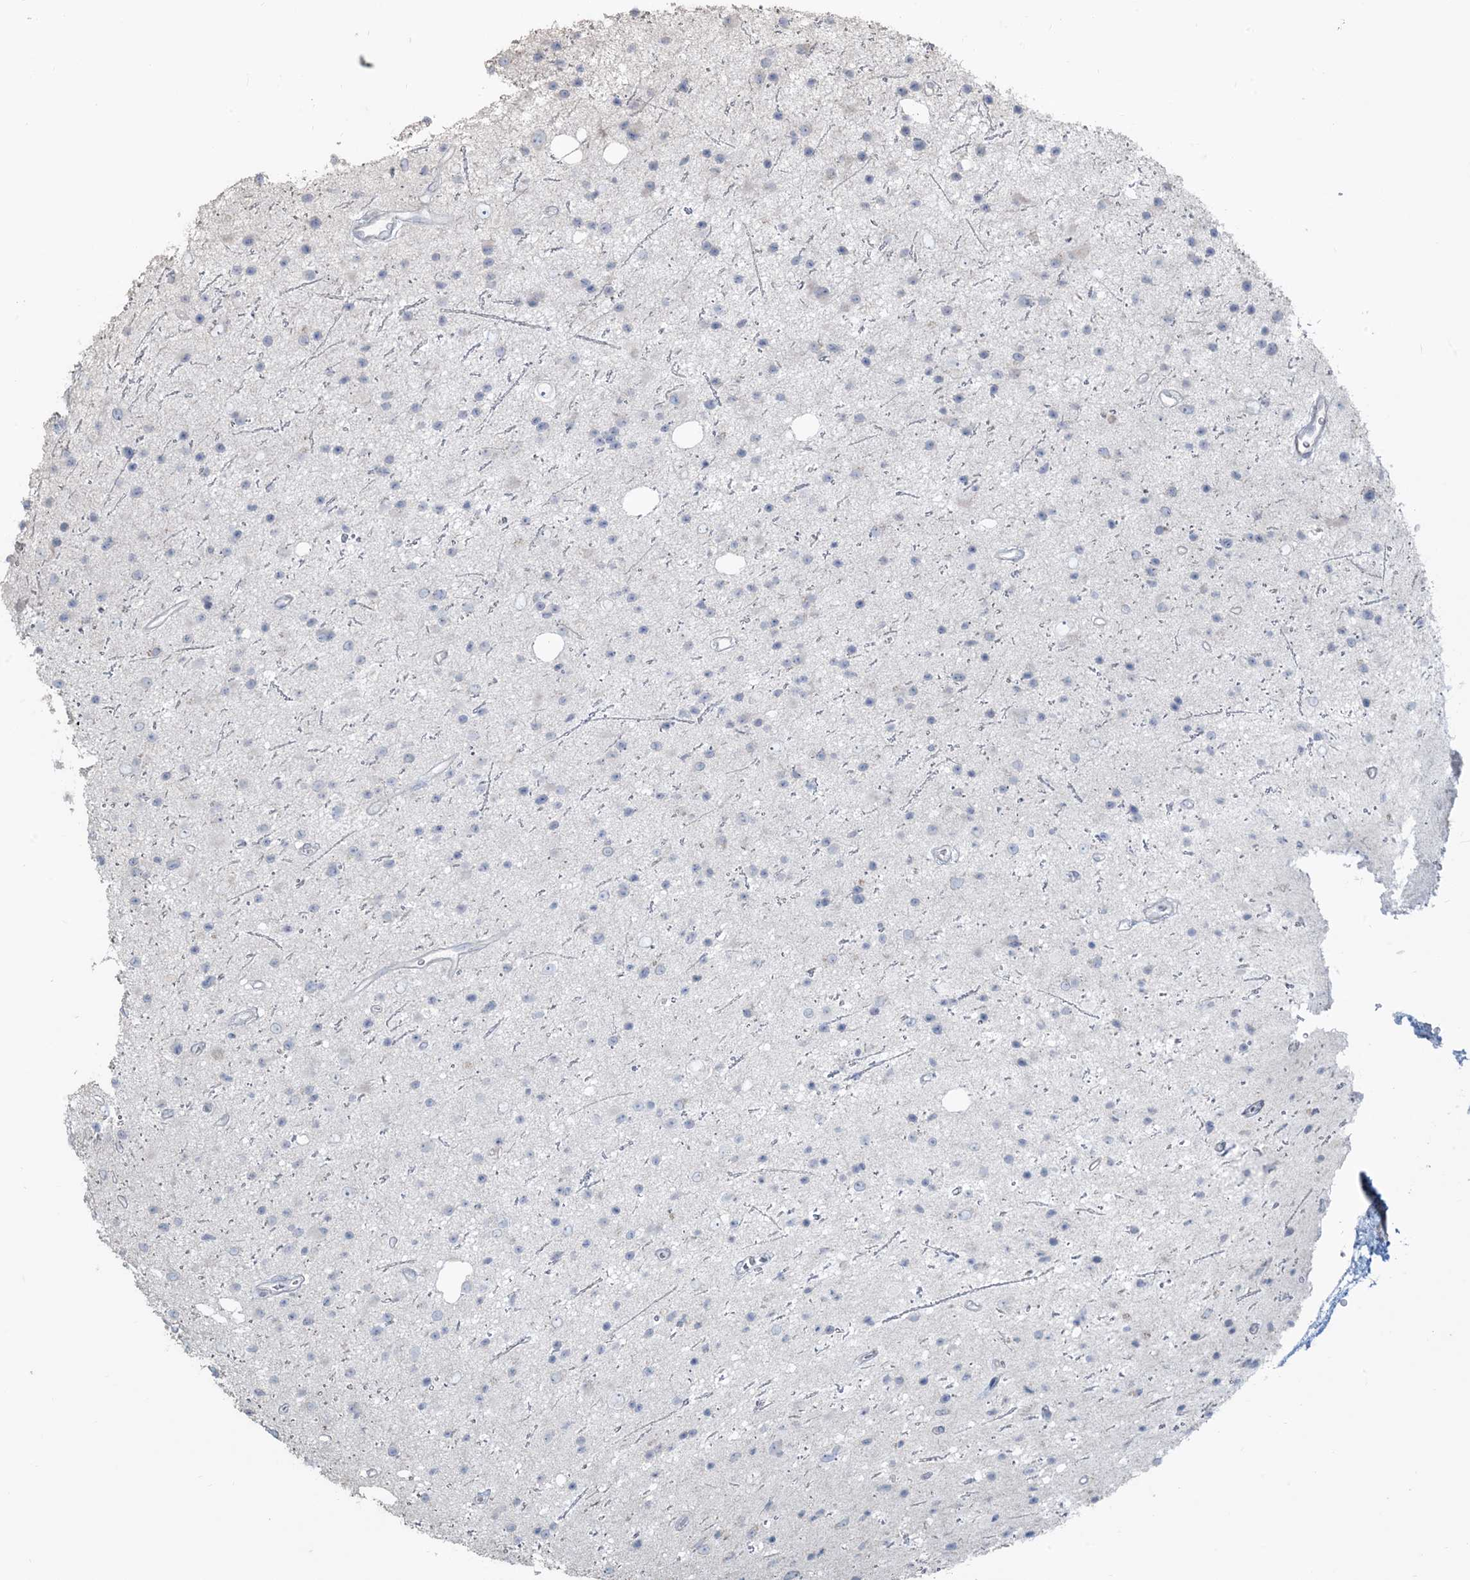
{"staining": {"intensity": "negative", "quantity": "none", "location": "none"}, "tissue": "glioma", "cell_type": "Tumor cells", "image_type": "cancer", "snomed": [{"axis": "morphology", "description": "Glioma, malignant, Low grade"}, {"axis": "topography", "description": "Cerebral cortex"}], "caption": "DAB immunohistochemical staining of glioma reveals no significant staining in tumor cells.", "gene": "NPHS2", "patient": {"sex": "female", "age": 39}}